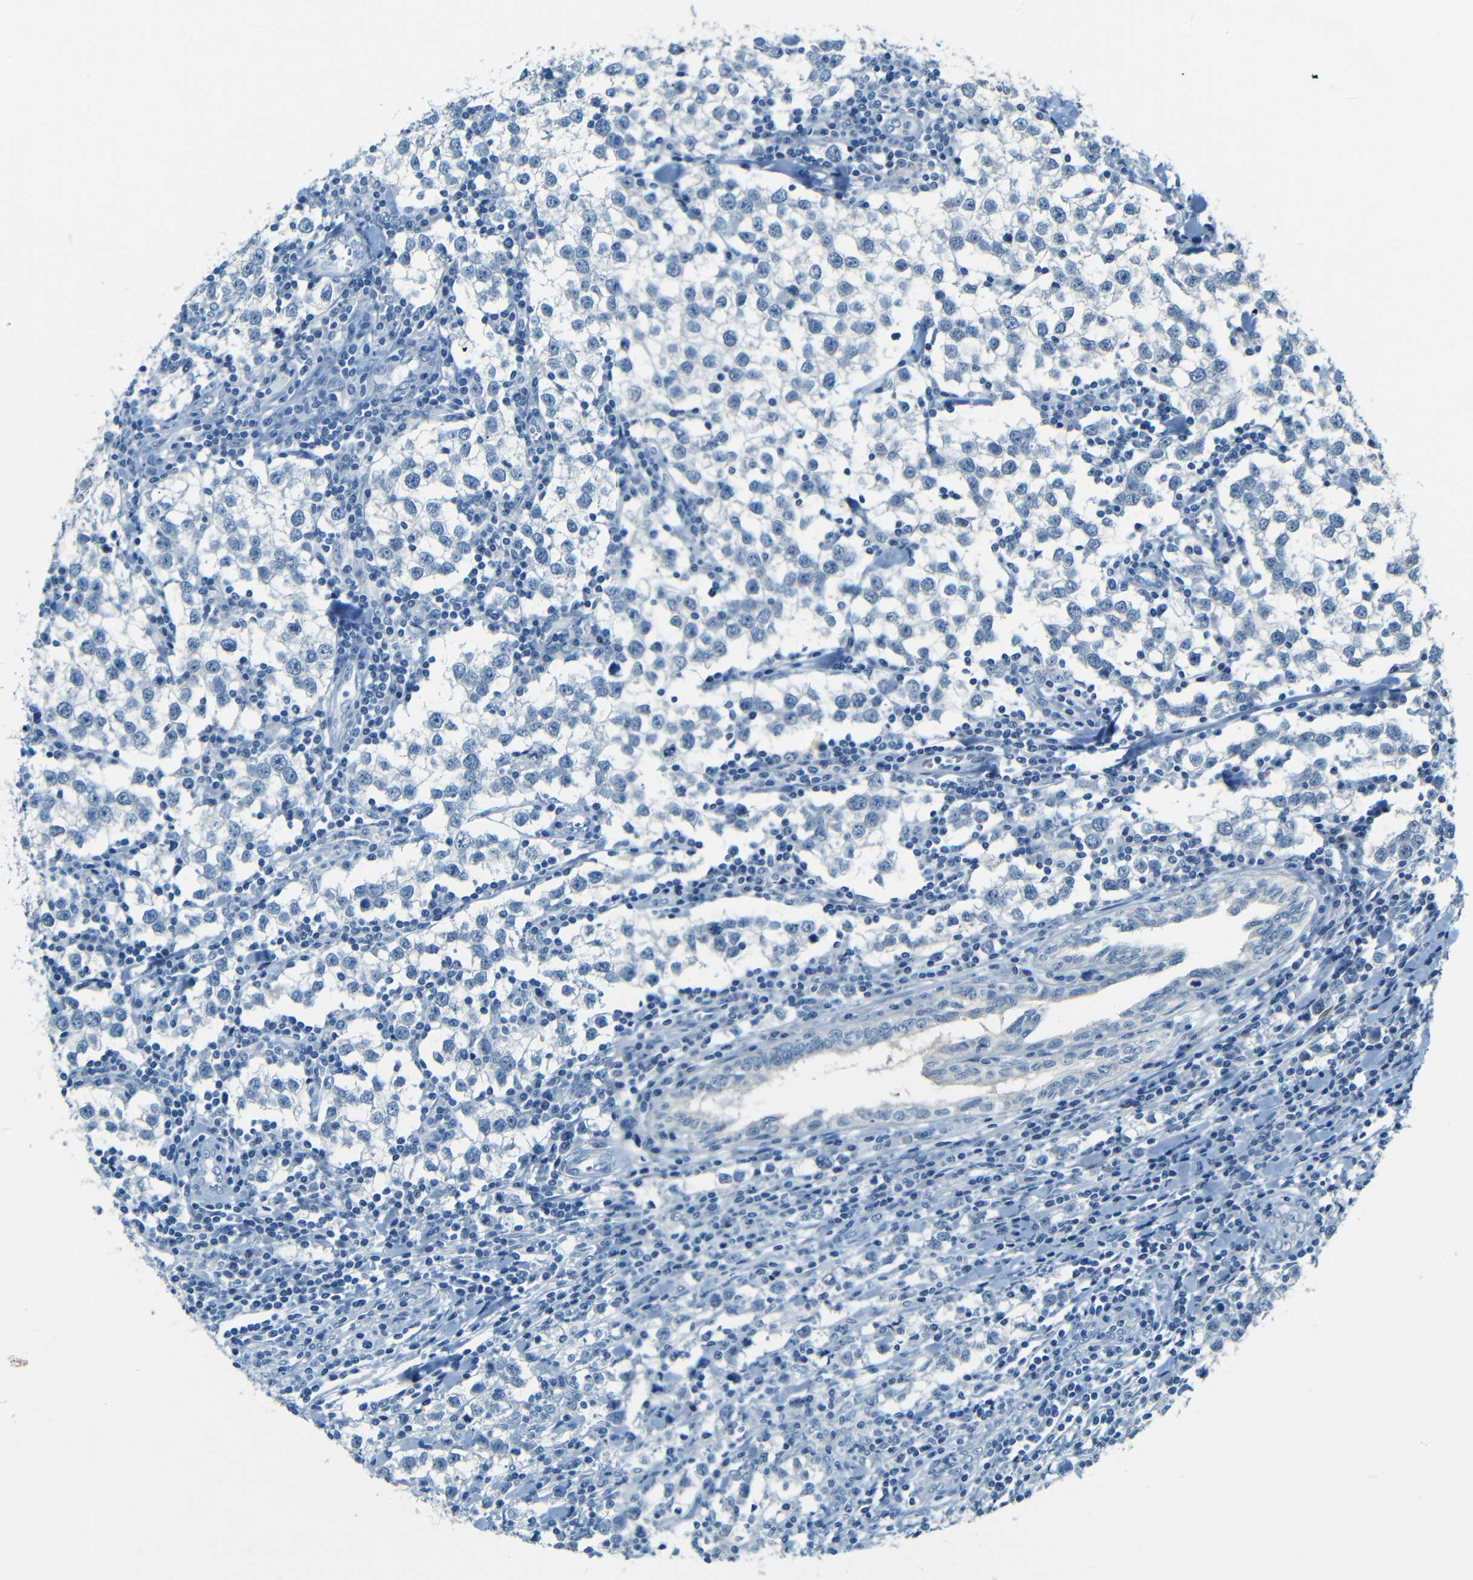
{"staining": {"intensity": "negative", "quantity": "none", "location": "none"}, "tissue": "testis cancer", "cell_type": "Tumor cells", "image_type": "cancer", "snomed": [{"axis": "morphology", "description": "Seminoma, NOS"}, {"axis": "morphology", "description": "Carcinoma, Embryonal, NOS"}, {"axis": "topography", "description": "Testis"}], "caption": "This is an IHC photomicrograph of testis embryonal carcinoma. There is no staining in tumor cells.", "gene": "ZMAT1", "patient": {"sex": "male", "age": 36}}